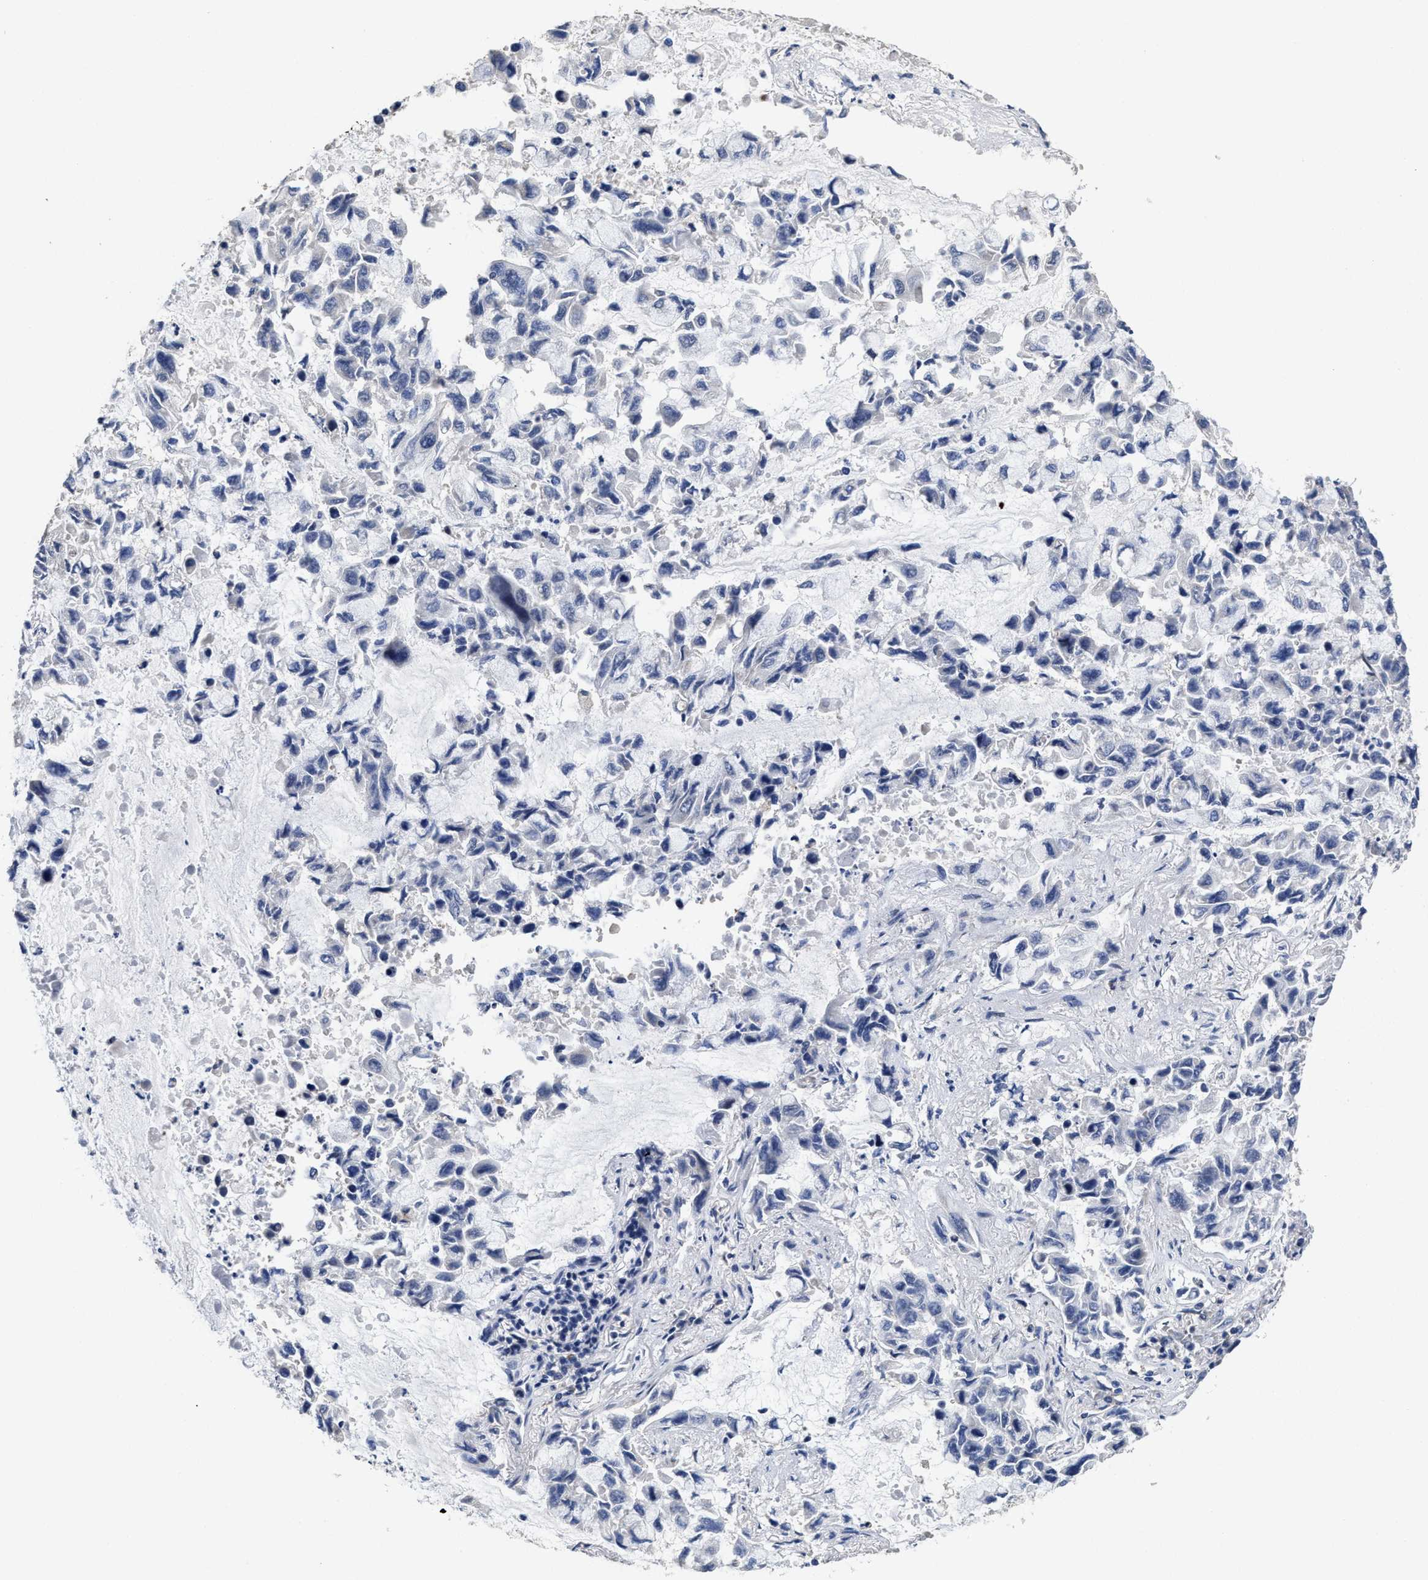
{"staining": {"intensity": "negative", "quantity": "none", "location": "none"}, "tissue": "lung cancer", "cell_type": "Tumor cells", "image_type": "cancer", "snomed": [{"axis": "morphology", "description": "Adenocarcinoma, NOS"}, {"axis": "topography", "description": "Lung"}], "caption": "An image of lung cancer (adenocarcinoma) stained for a protein shows no brown staining in tumor cells.", "gene": "ZFAT", "patient": {"sex": "male", "age": 64}}